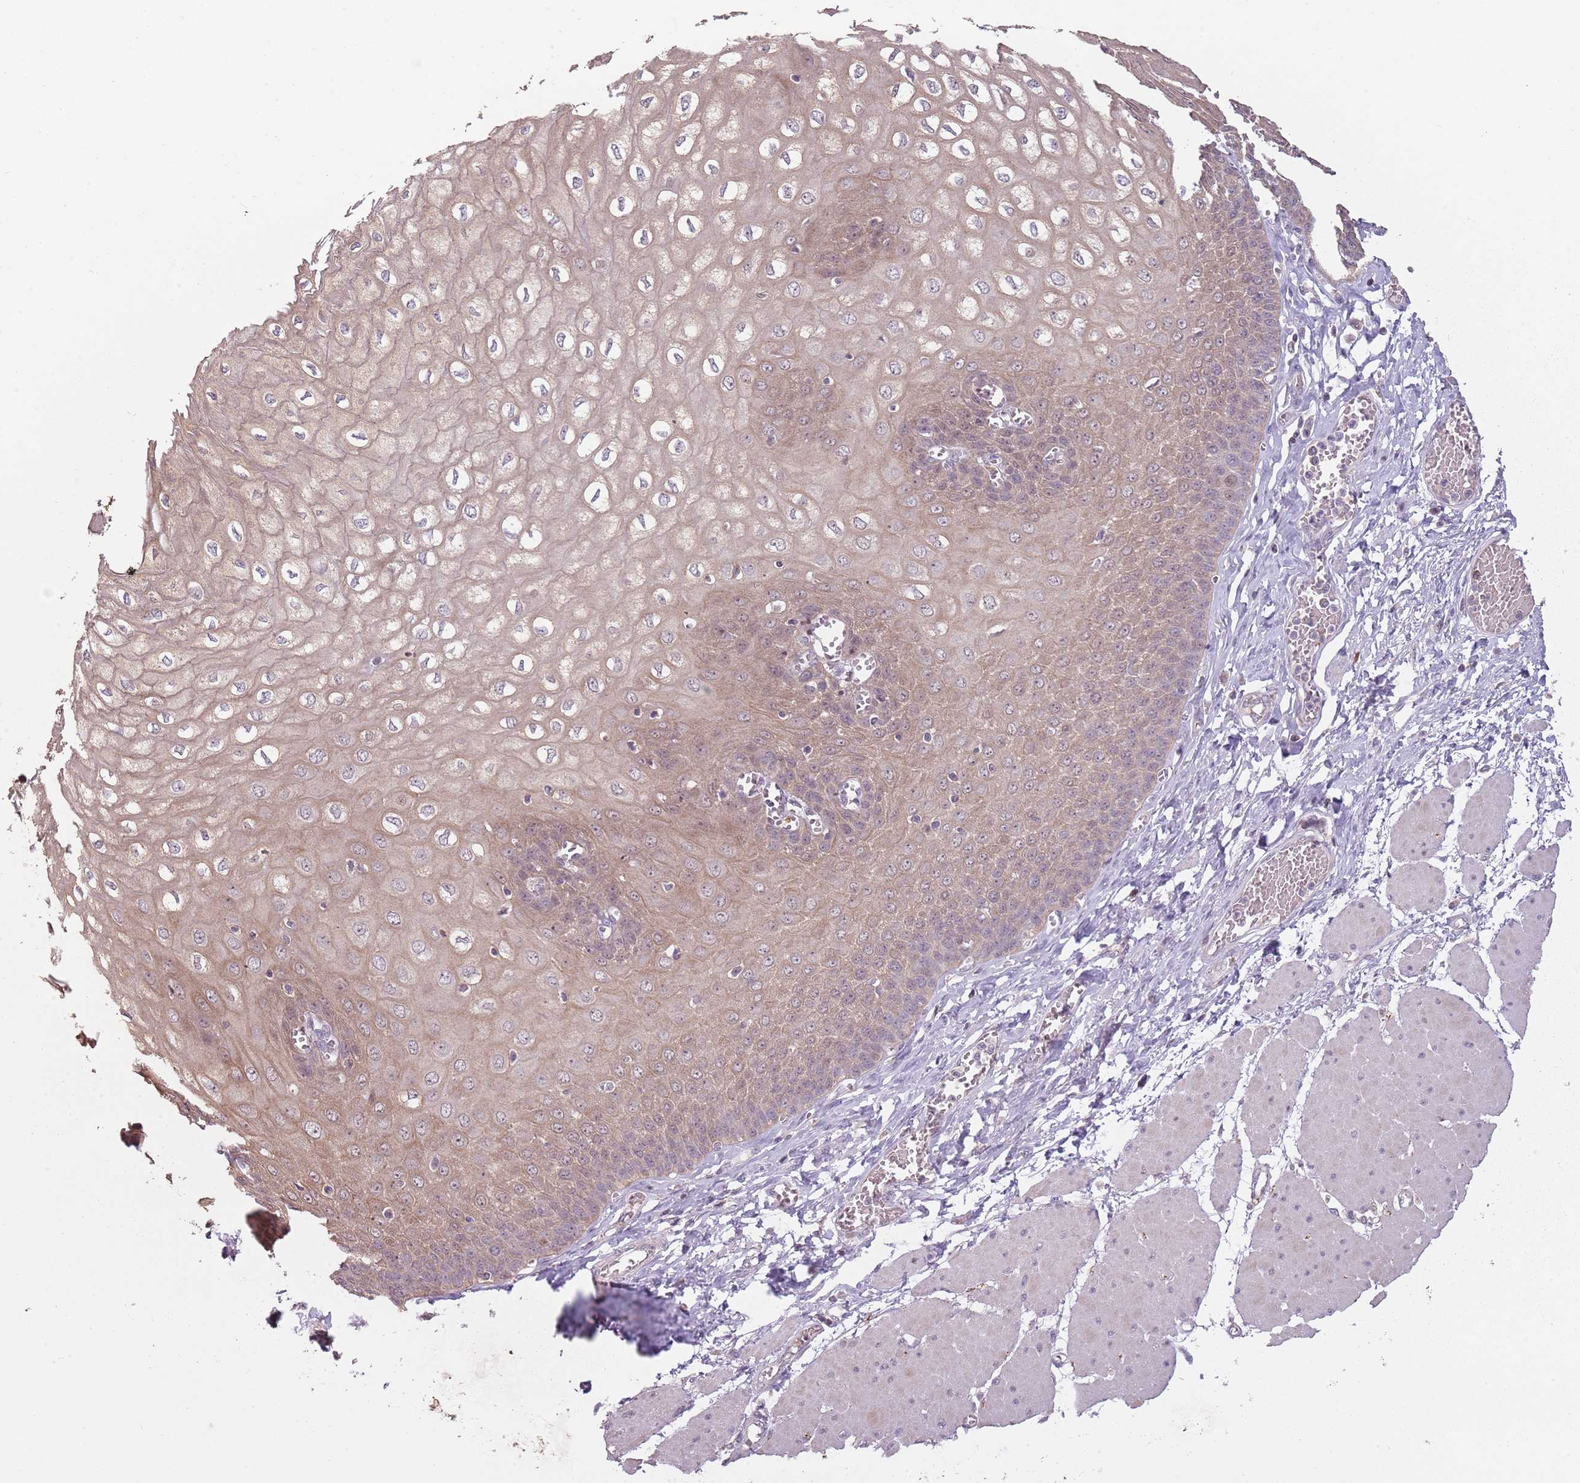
{"staining": {"intensity": "weak", "quantity": ">75%", "location": "cytoplasmic/membranous"}, "tissue": "esophagus", "cell_type": "Squamous epithelial cells", "image_type": "normal", "snomed": [{"axis": "morphology", "description": "Normal tissue, NOS"}, {"axis": "topography", "description": "Esophagus"}], "caption": "A photomicrograph of esophagus stained for a protein demonstrates weak cytoplasmic/membranous brown staining in squamous epithelial cells. Nuclei are stained in blue.", "gene": "TEKT4", "patient": {"sex": "male", "age": 60}}